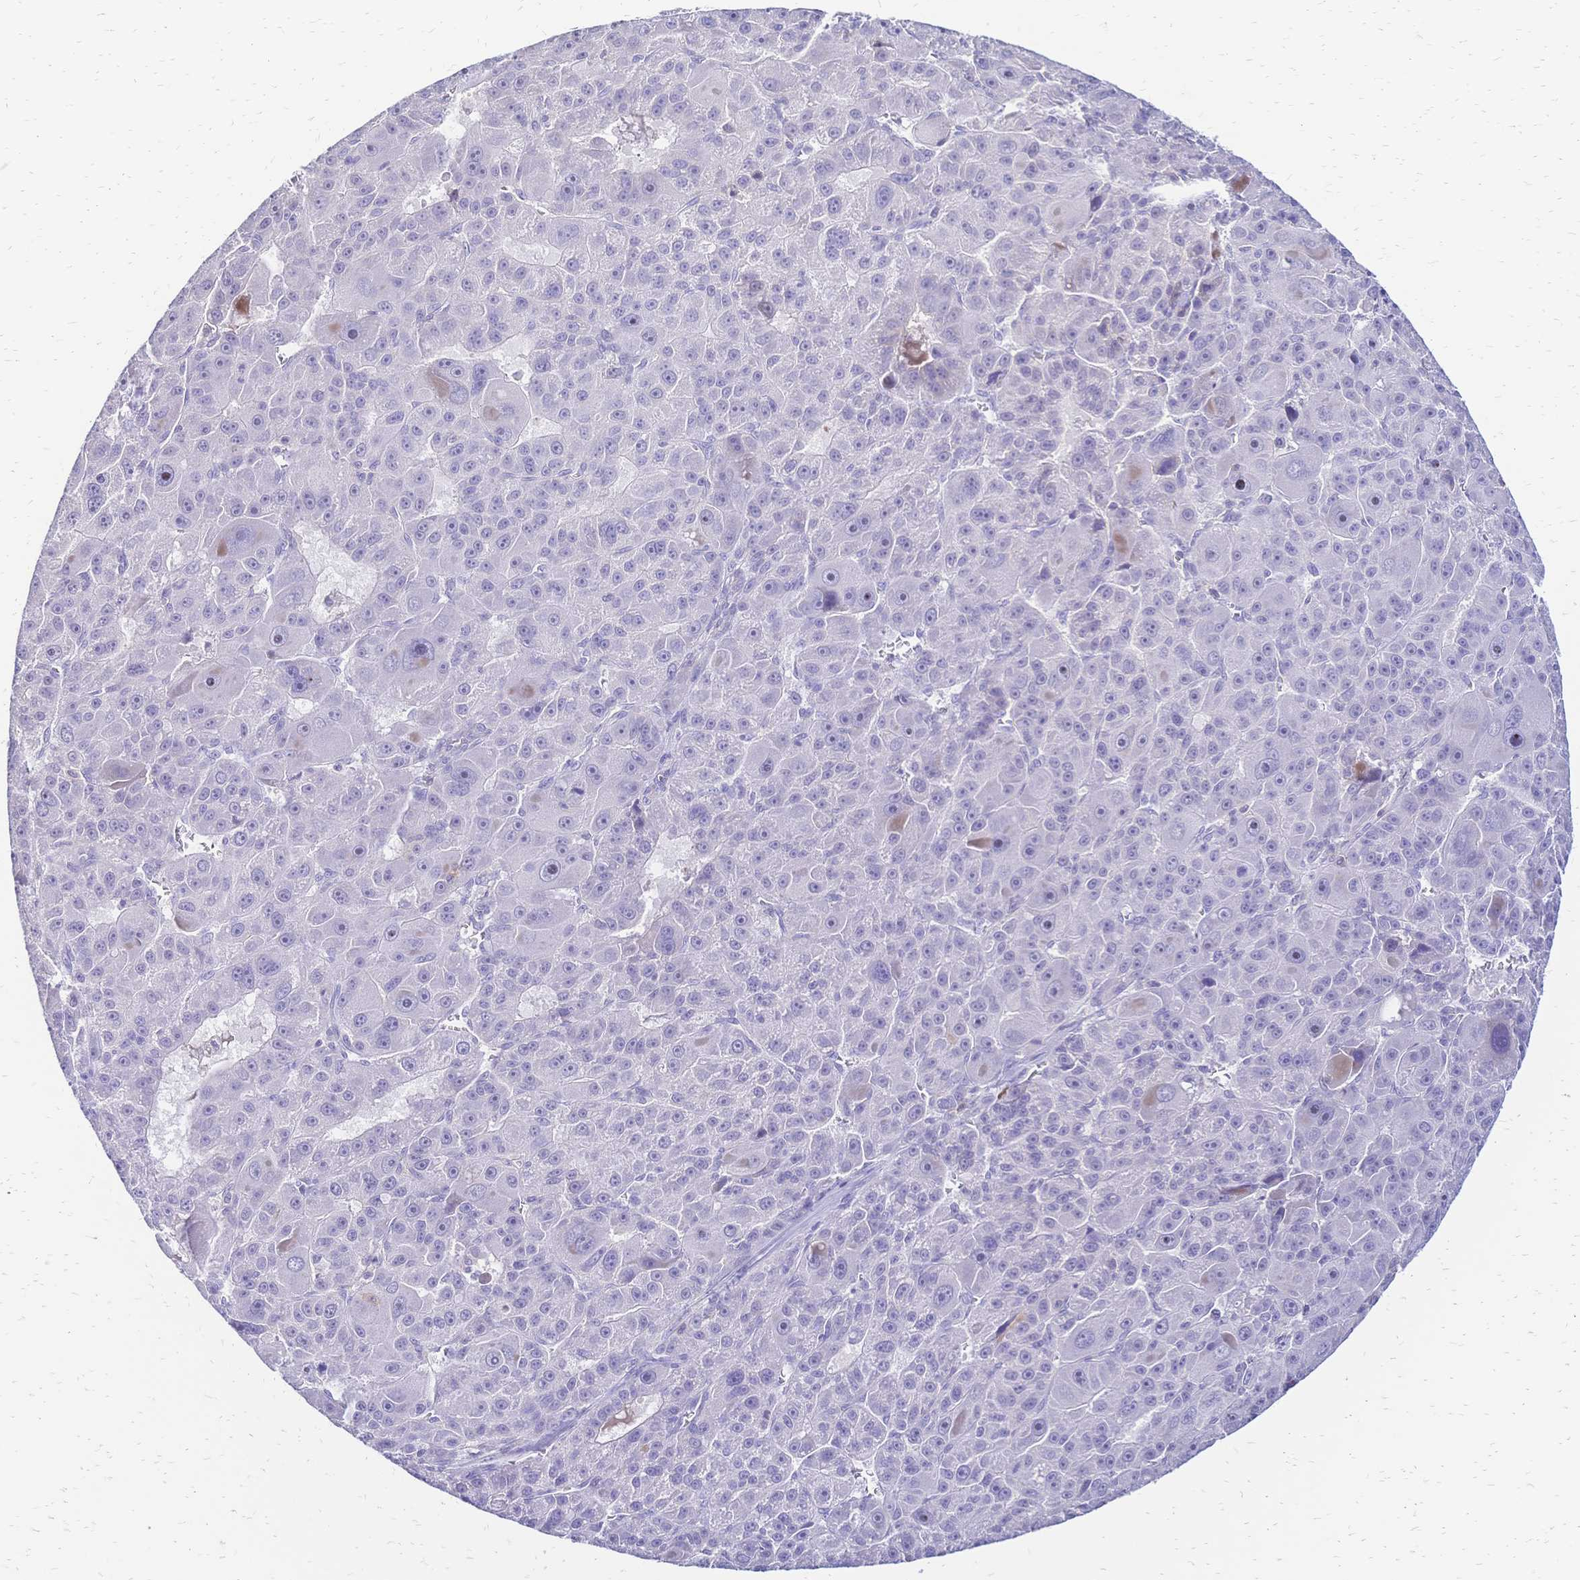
{"staining": {"intensity": "negative", "quantity": "none", "location": "none"}, "tissue": "liver cancer", "cell_type": "Tumor cells", "image_type": "cancer", "snomed": [{"axis": "morphology", "description": "Carcinoma, Hepatocellular, NOS"}, {"axis": "topography", "description": "Liver"}], "caption": "A photomicrograph of liver cancer (hepatocellular carcinoma) stained for a protein reveals no brown staining in tumor cells.", "gene": "IL2RA", "patient": {"sex": "male", "age": 76}}